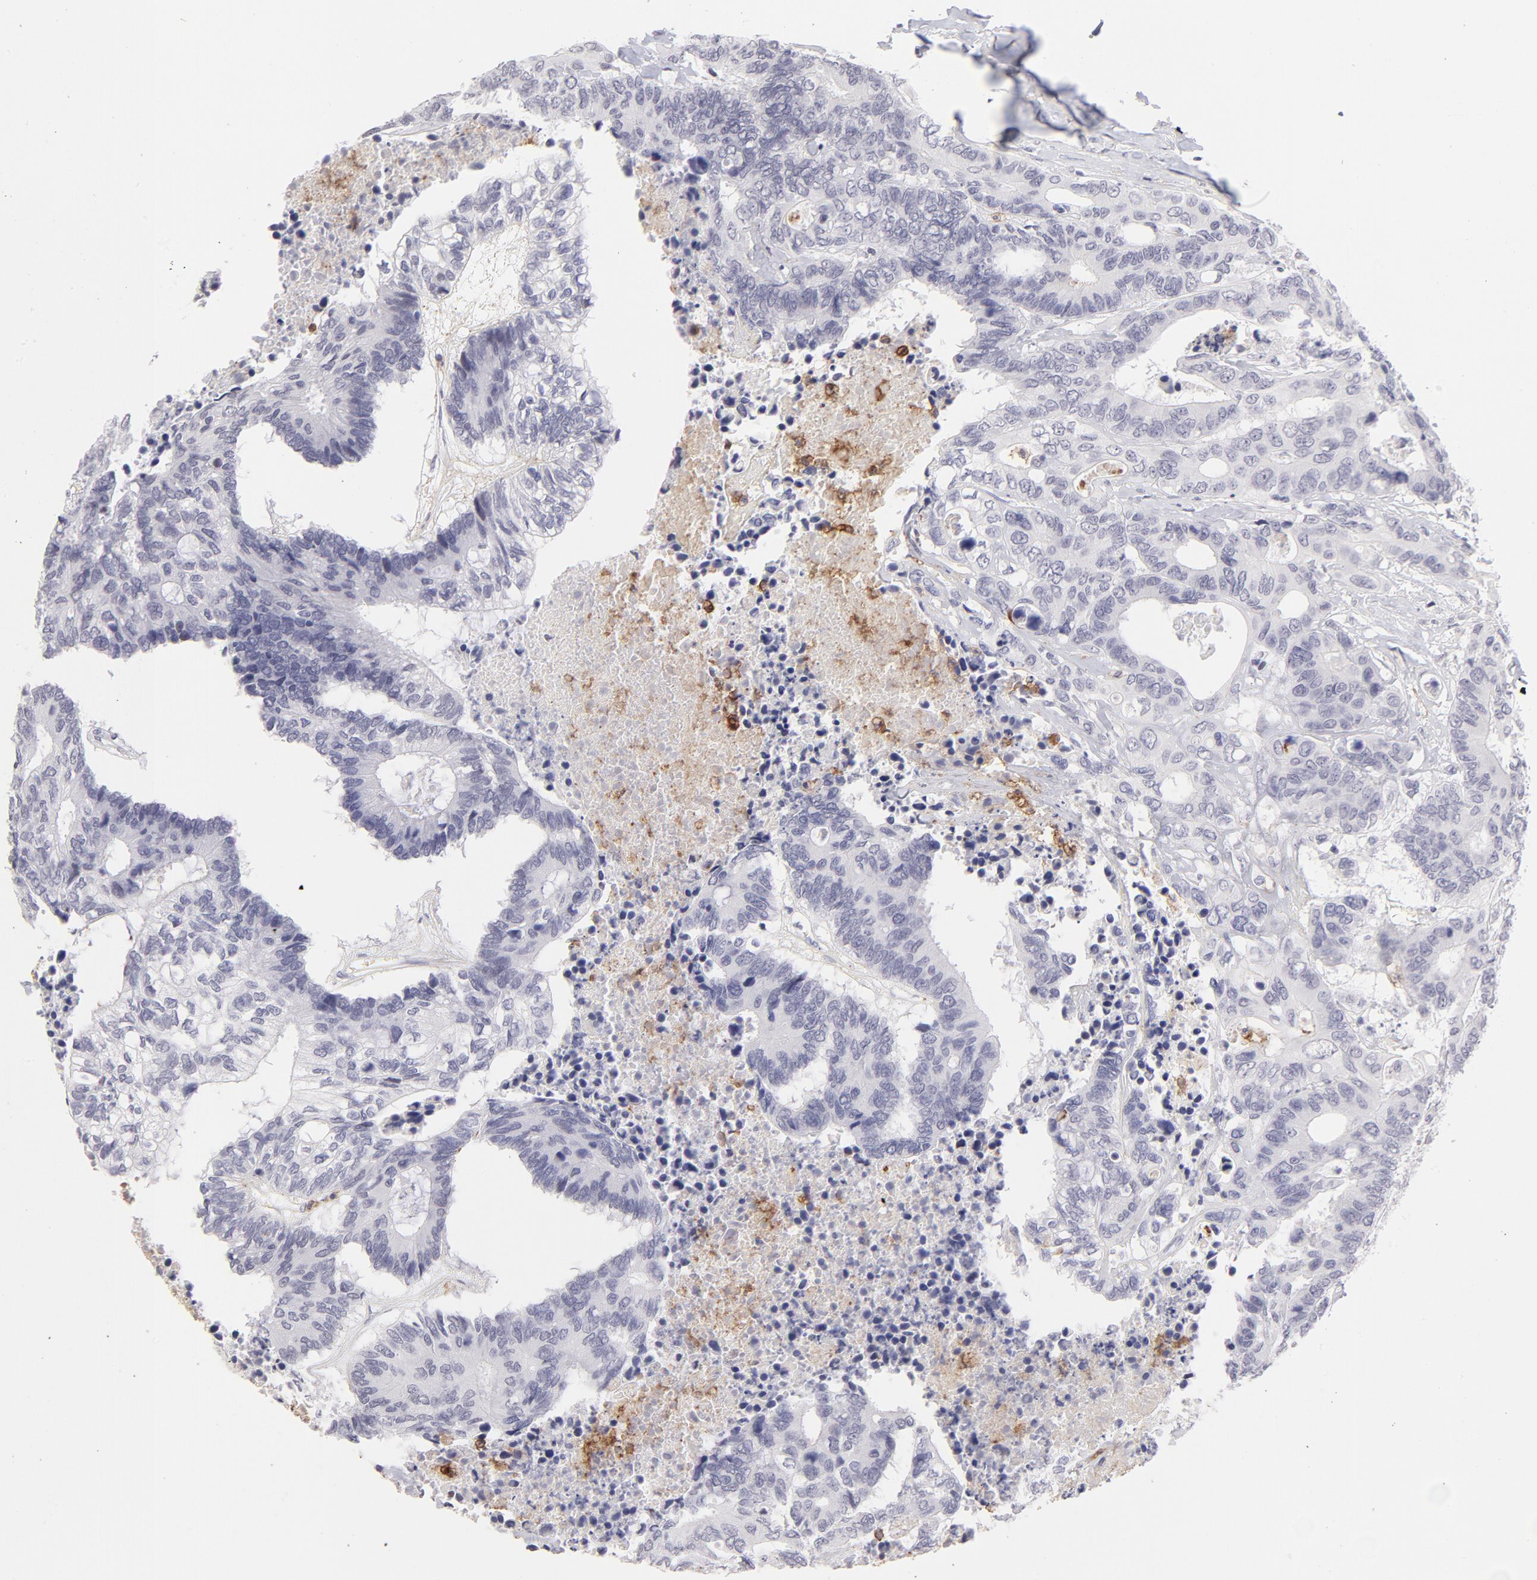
{"staining": {"intensity": "negative", "quantity": "none", "location": "none"}, "tissue": "colorectal cancer", "cell_type": "Tumor cells", "image_type": "cancer", "snomed": [{"axis": "morphology", "description": "Adenocarcinoma, NOS"}, {"axis": "topography", "description": "Rectum"}], "caption": "The histopathology image displays no significant expression in tumor cells of adenocarcinoma (colorectal).", "gene": "LTB4R", "patient": {"sex": "male", "age": 55}}